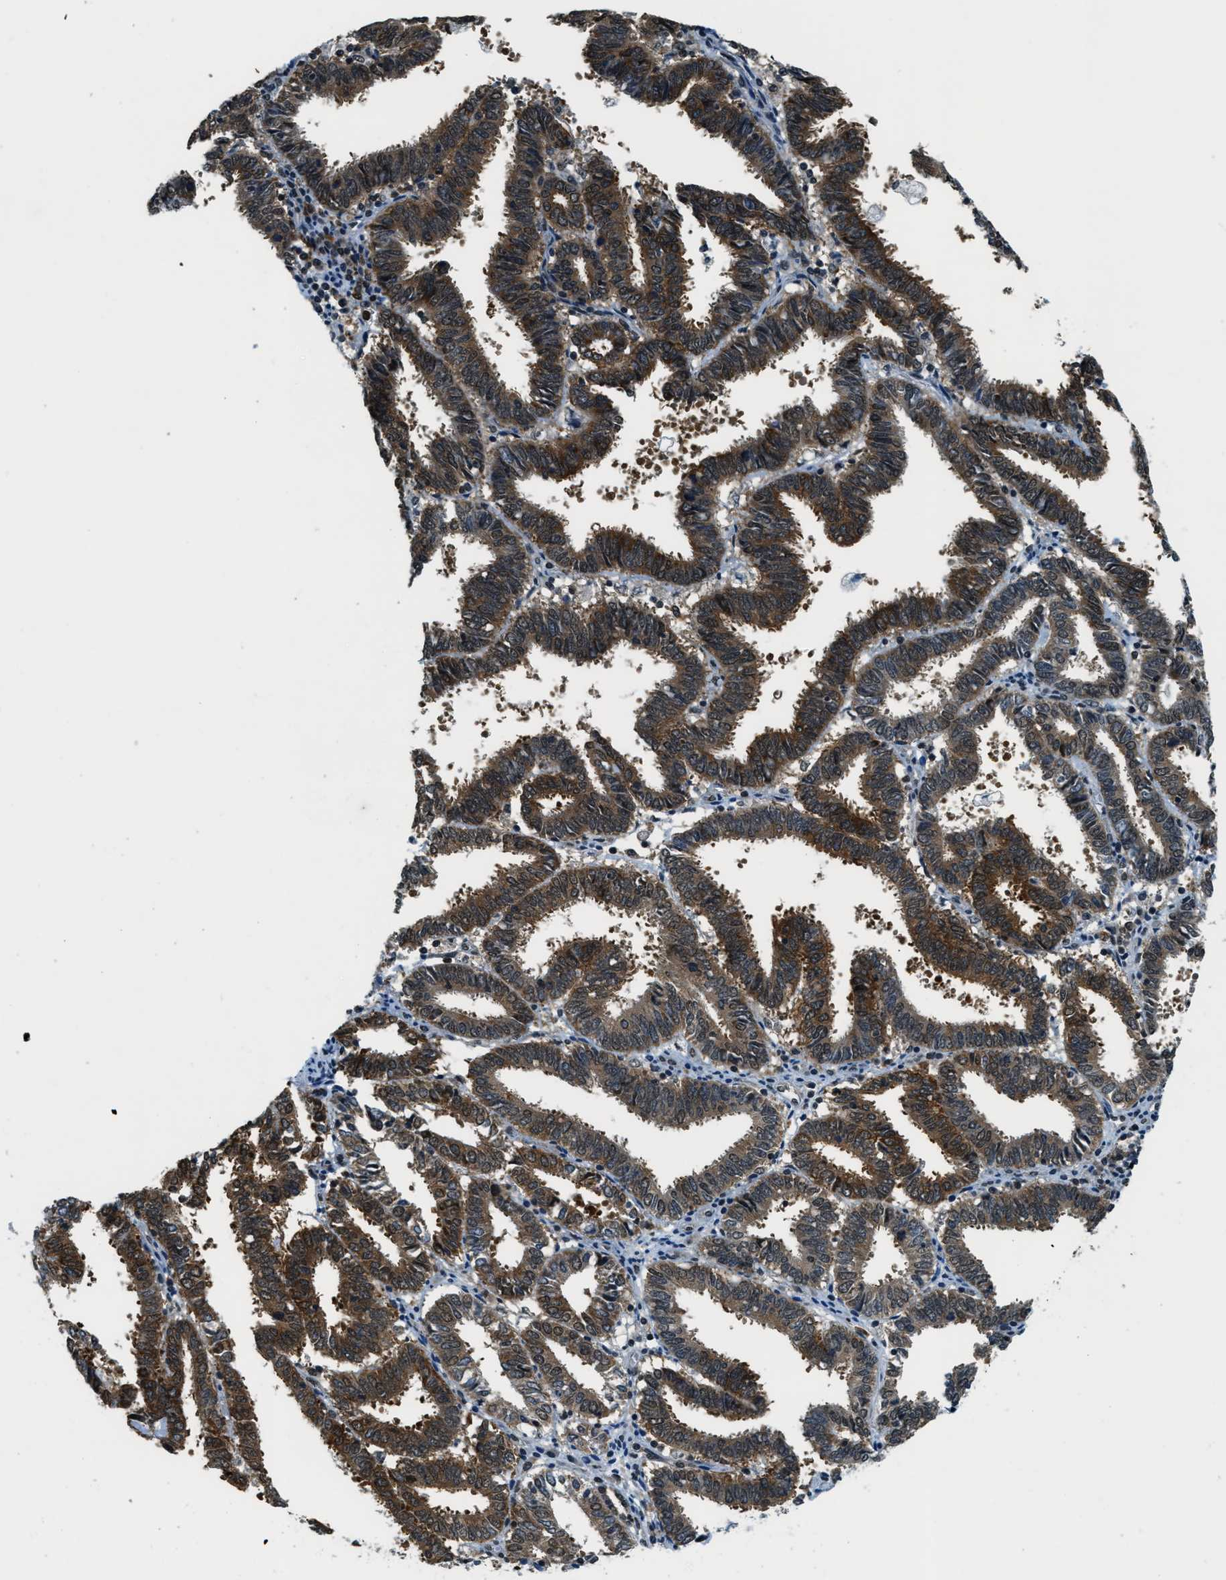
{"staining": {"intensity": "strong", "quantity": ">75%", "location": "cytoplasmic/membranous"}, "tissue": "endometrial cancer", "cell_type": "Tumor cells", "image_type": "cancer", "snomed": [{"axis": "morphology", "description": "Adenocarcinoma, NOS"}, {"axis": "topography", "description": "Uterus"}], "caption": "A high amount of strong cytoplasmic/membranous staining is appreciated in approximately >75% of tumor cells in endometrial adenocarcinoma tissue.", "gene": "RAB11FIP1", "patient": {"sex": "female", "age": 83}}